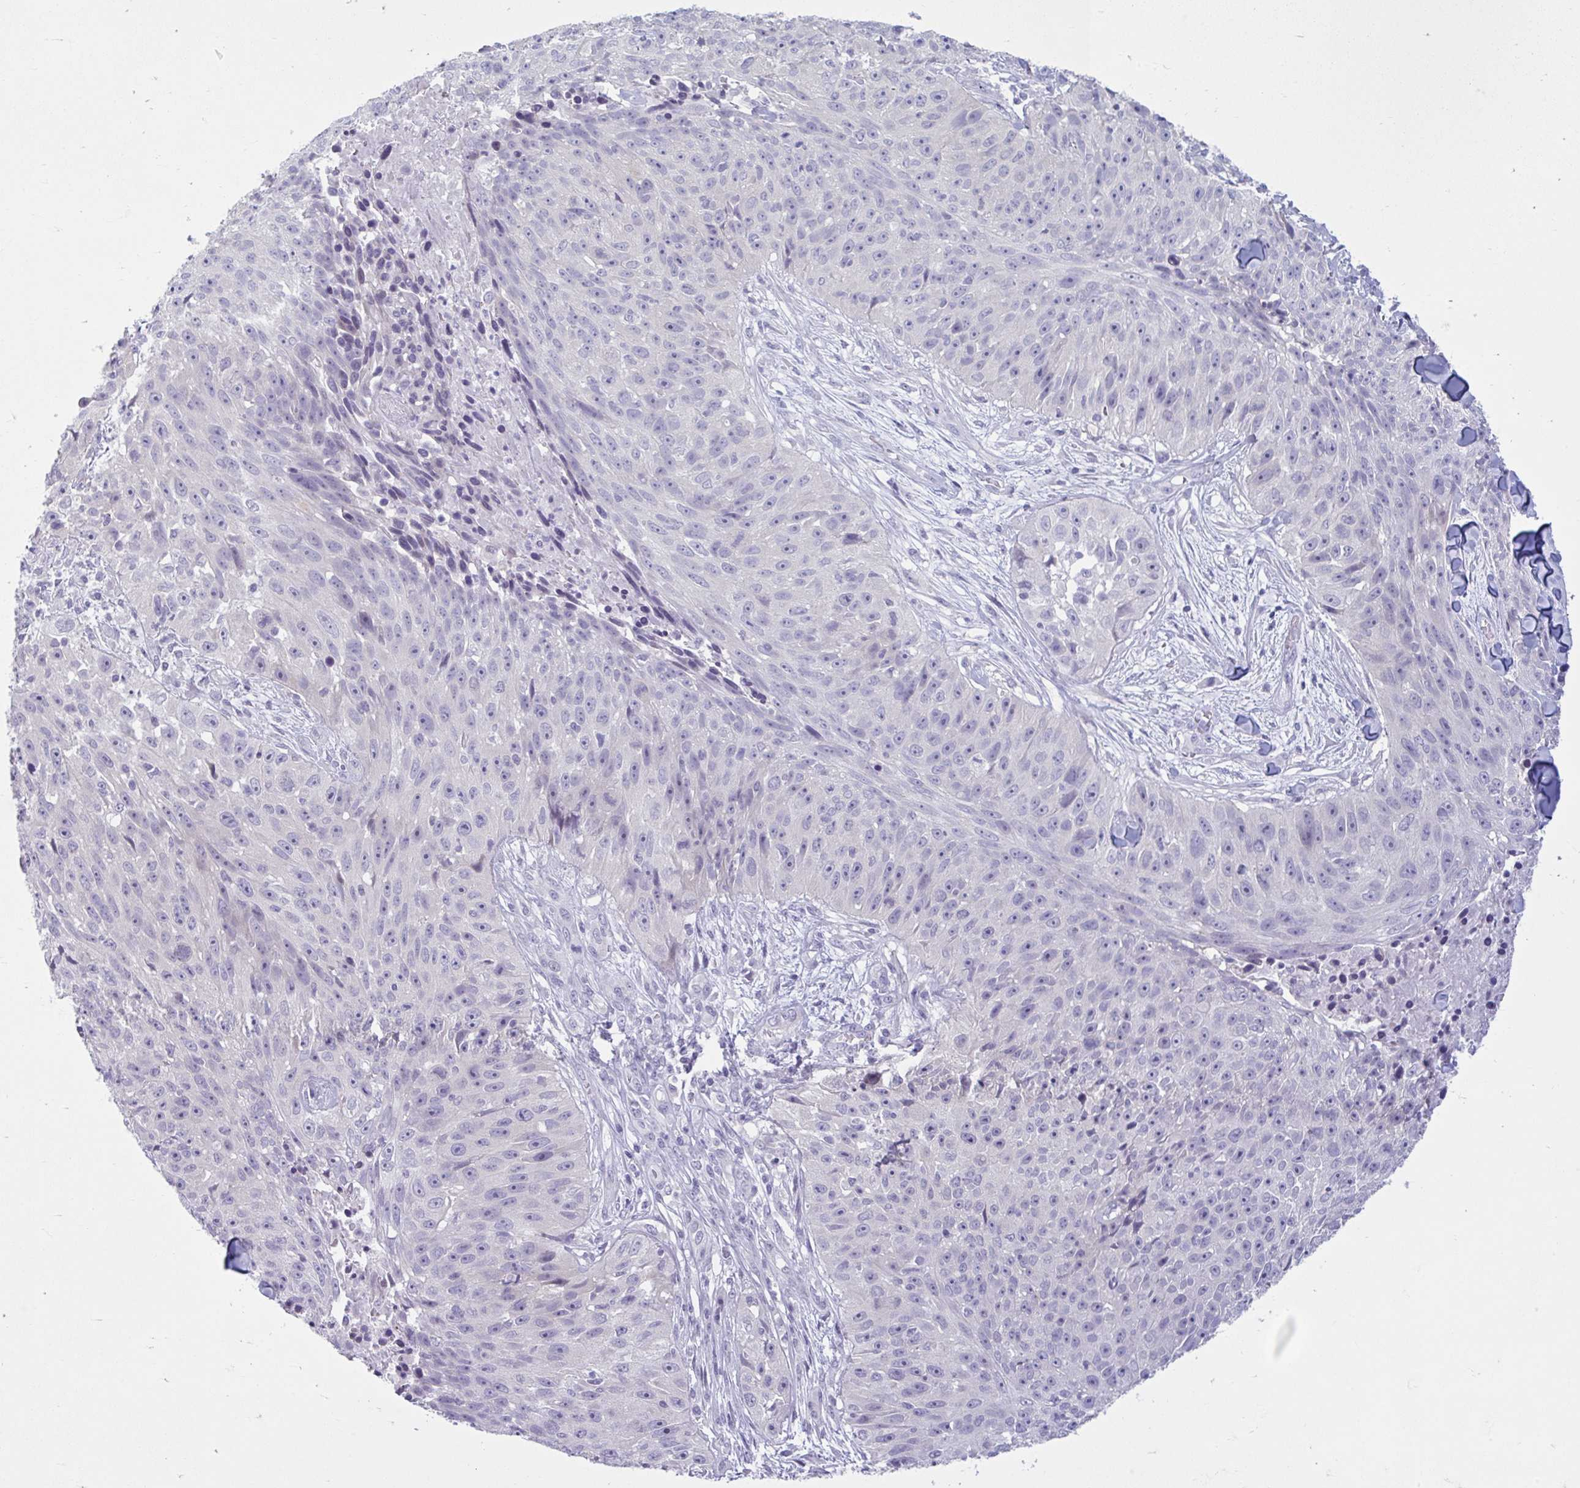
{"staining": {"intensity": "negative", "quantity": "none", "location": "none"}, "tissue": "skin cancer", "cell_type": "Tumor cells", "image_type": "cancer", "snomed": [{"axis": "morphology", "description": "Squamous cell carcinoma, NOS"}, {"axis": "topography", "description": "Skin"}], "caption": "Image shows no significant protein staining in tumor cells of skin cancer.", "gene": "FAM153A", "patient": {"sex": "female", "age": 87}}